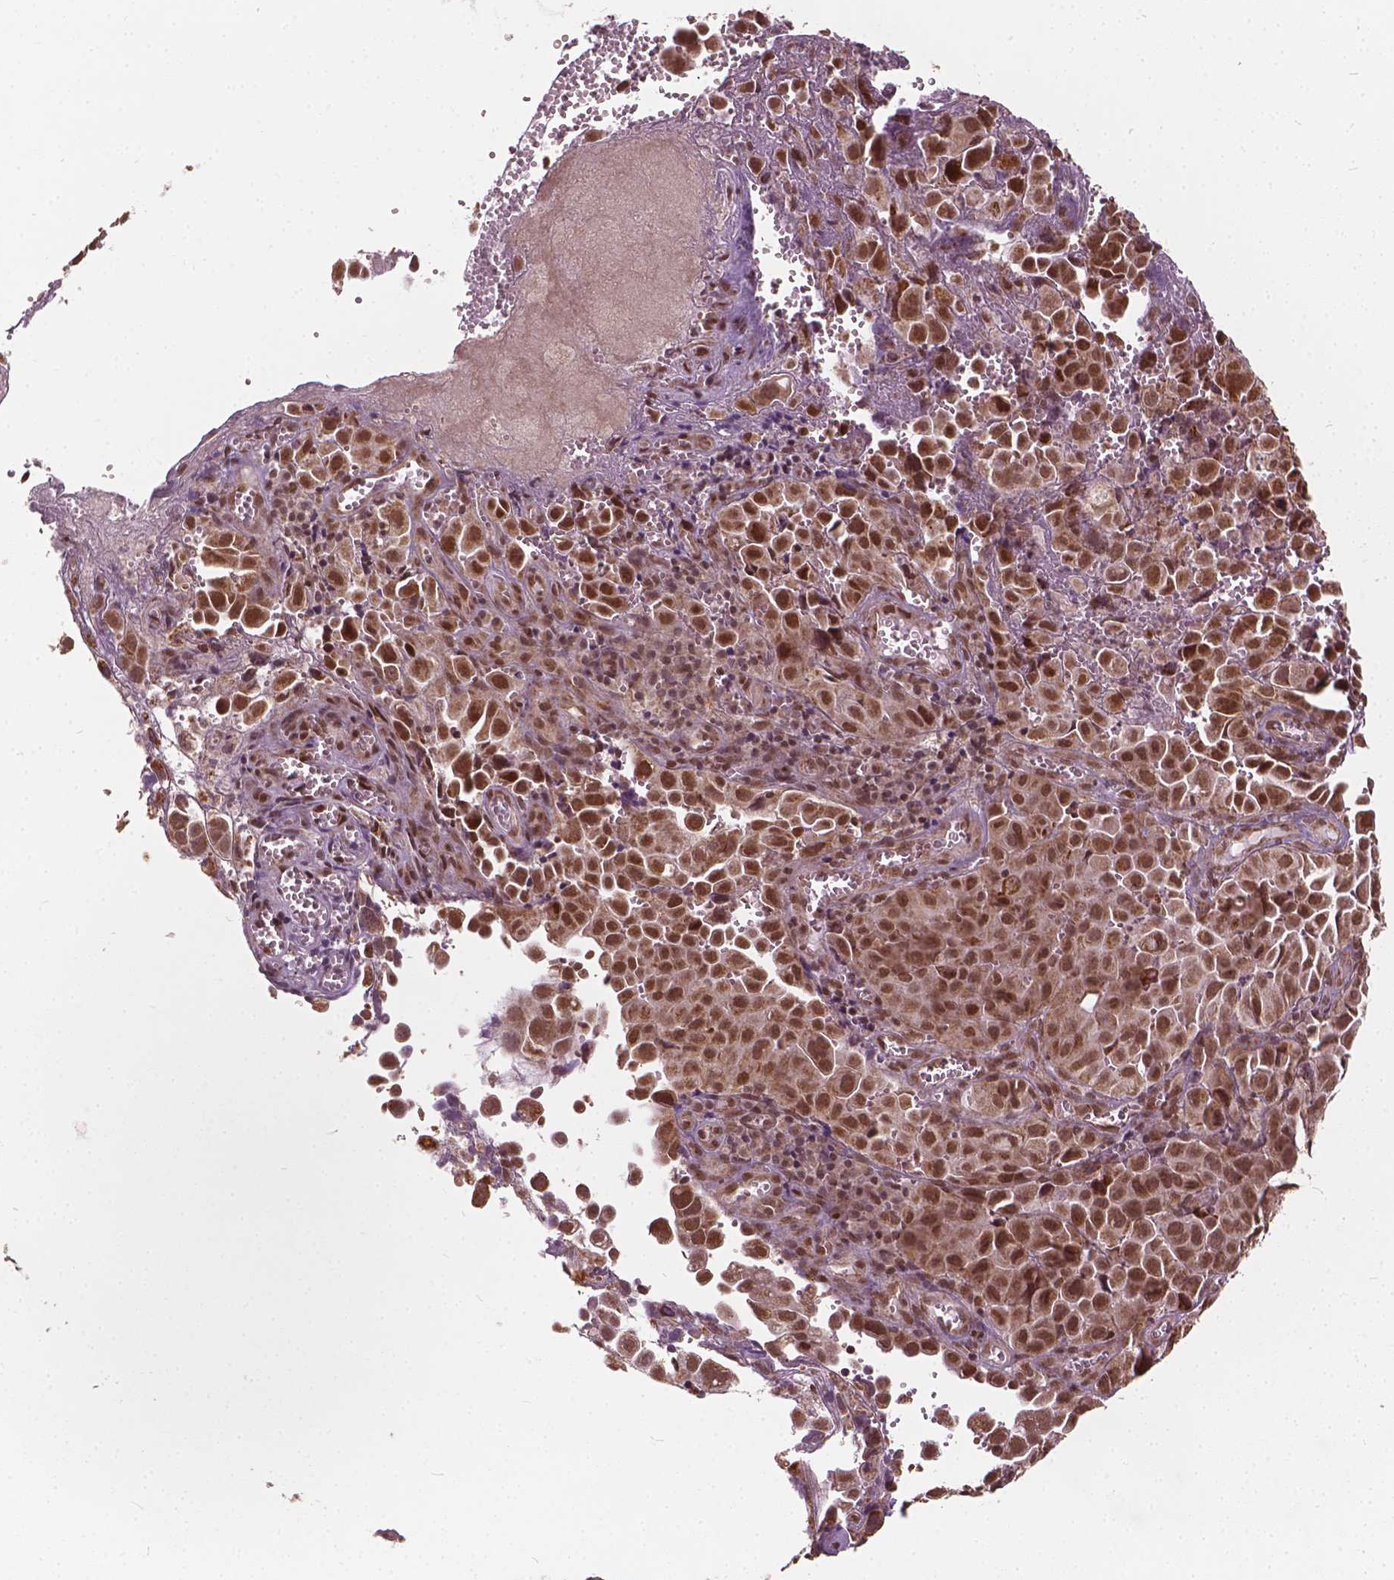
{"staining": {"intensity": "moderate", "quantity": ">75%", "location": "cytoplasmic/membranous,nuclear"}, "tissue": "cervical cancer", "cell_type": "Tumor cells", "image_type": "cancer", "snomed": [{"axis": "morphology", "description": "Squamous cell carcinoma, NOS"}, {"axis": "topography", "description": "Cervix"}], "caption": "Immunohistochemistry (IHC) of human cervical cancer exhibits medium levels of moderate cytoplasmic/membranous and nuclear expression in about >75% of tumor cells.", "gene": "GPS2", "patient": {"sex": "female", "age": 55}}